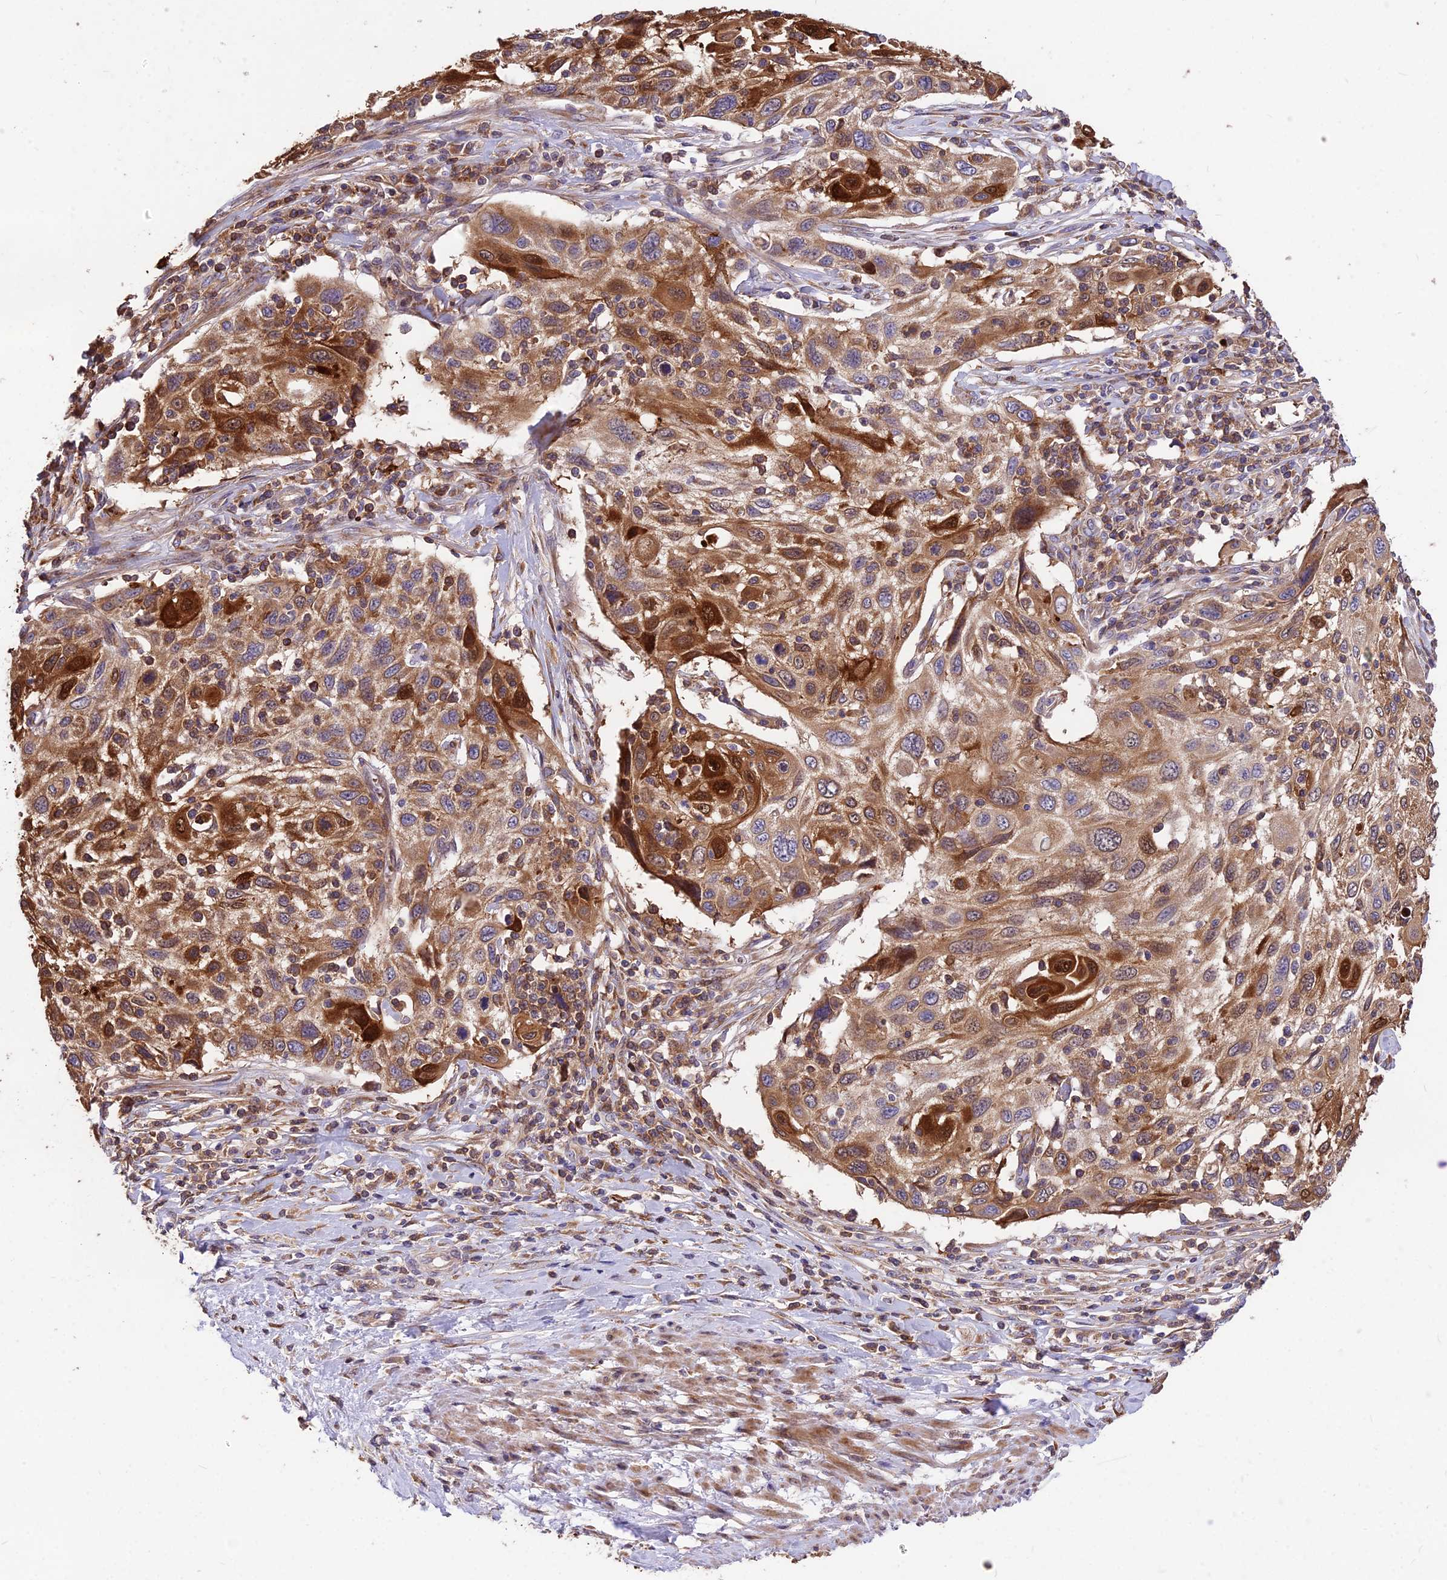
{"staining": {"intensity": "strong", "quantity": ">75%", "location": "cytoplasmic/membranous,nuclear"}, "tissue": "cervical cancer", "cell_type": "Tumor cells", "image_type": "cancer", "snomed": [{"axis": "morphology", "description": "Squamous cell carcinoma, NOS"}, {"axis": "topography", "description": "Cervix"}], "caption": "Immunohistochemistry (IHC) (DAB (3,3'-diaminobenzidine)) staining of cervical cancer shows strong cytoplasmic/membranous and nuclear protein positivity in approximately >75% of tumor cells.", "gene": "ROCK1", "patient": {"sex": "female", "age": 70}}